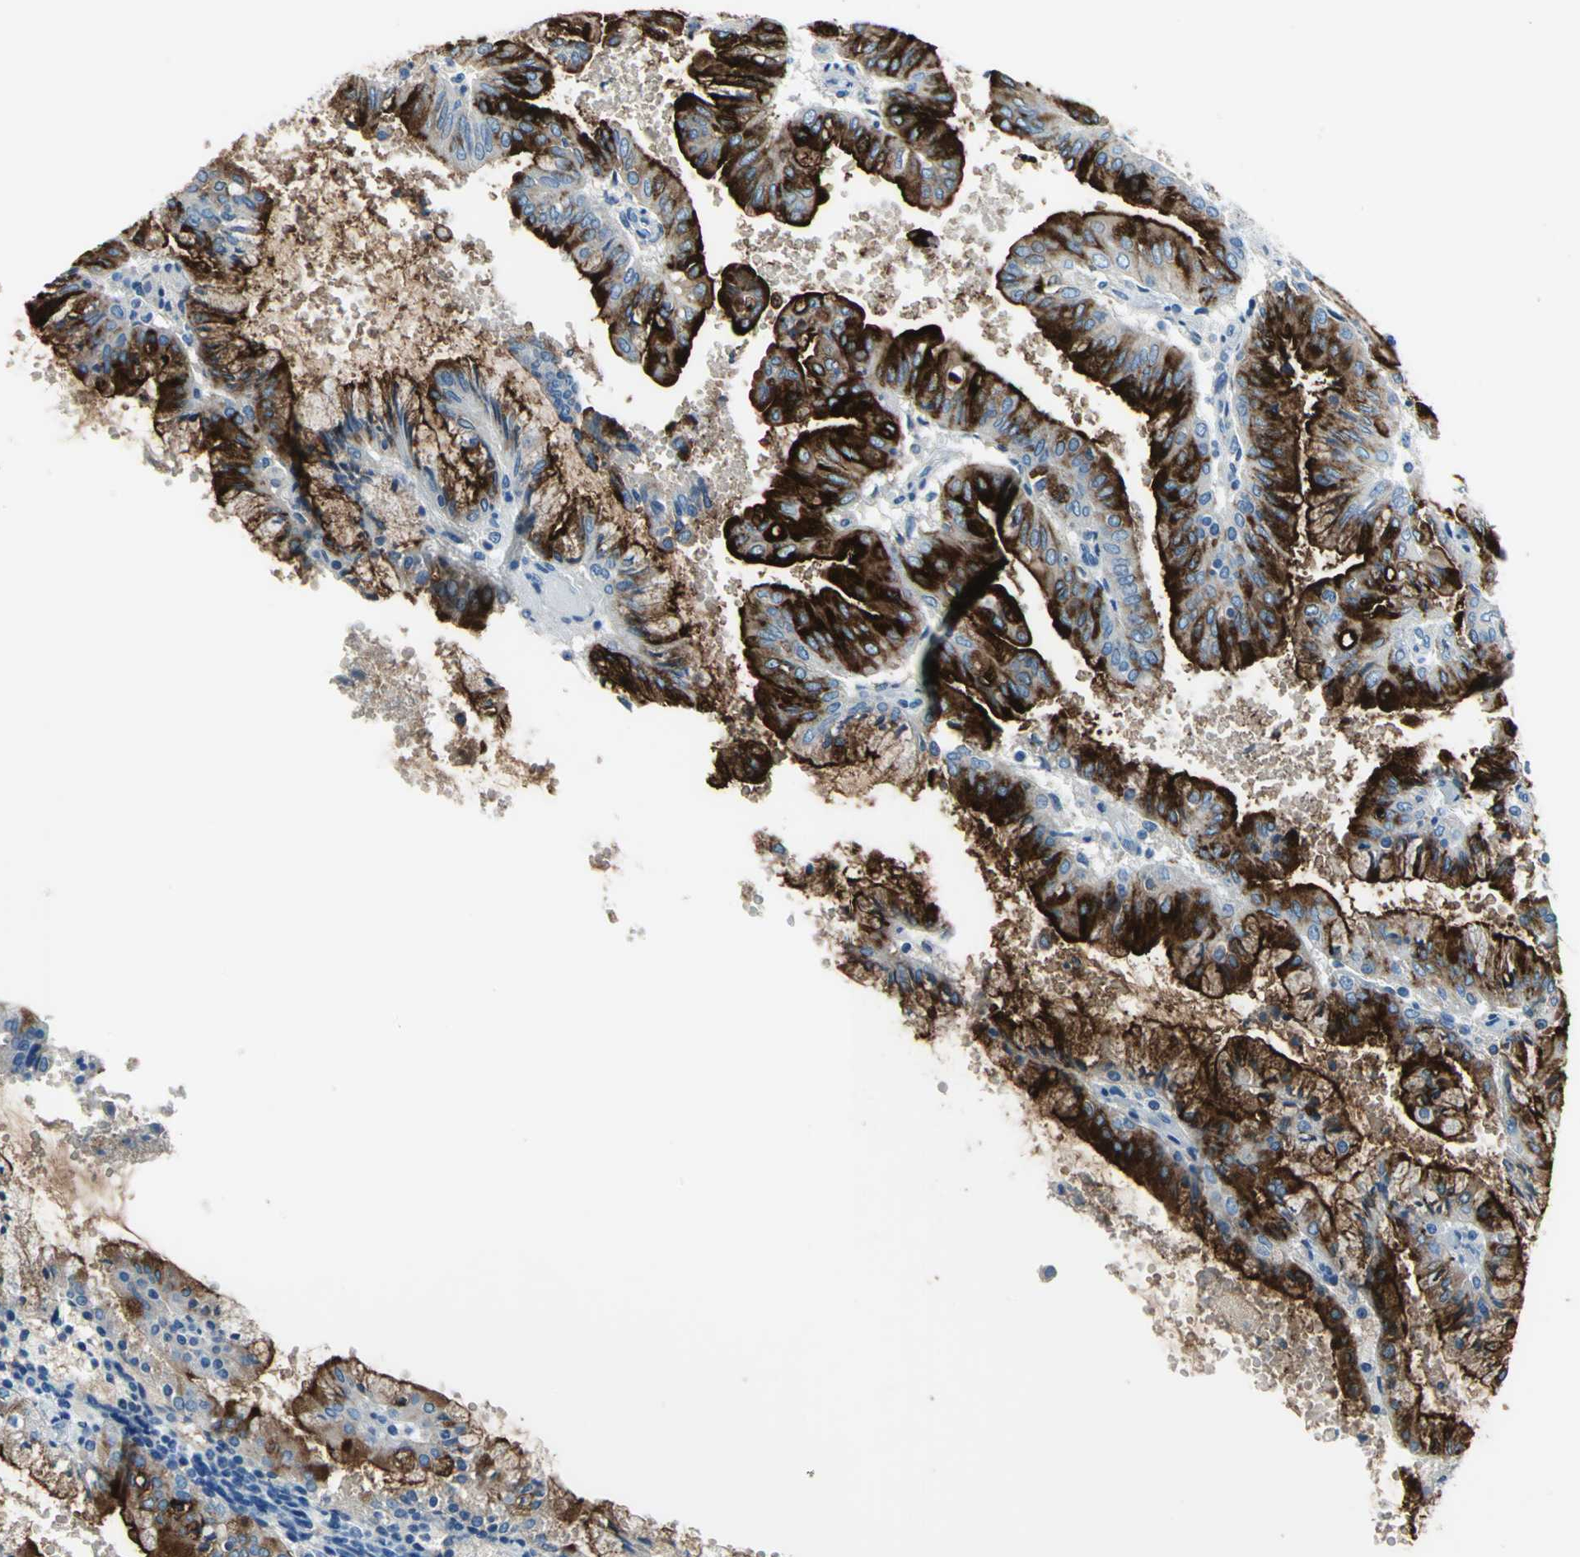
{"staining": {"intensity": "strong", "quantity": "25%-75%", "location": "cytoplasmic/membranous"}, "tissue": "endometrial cancer", "cell_type": "Tumor cells", "image_type": "cancer", "snomed": [{"axis": "morphology", "description": "Adenocarcinoma, NOS"}, {"axis": "topography", "description": "Endometrium"}], "caption": "The immunohistochemical stain highlights strong cytoplasmic/membranous positivity in tumor cells of endometrial cancer (adenocarcinoma) tissue.", "gene": "MUC4", "patient": {"sex": "female", "age": 63}}